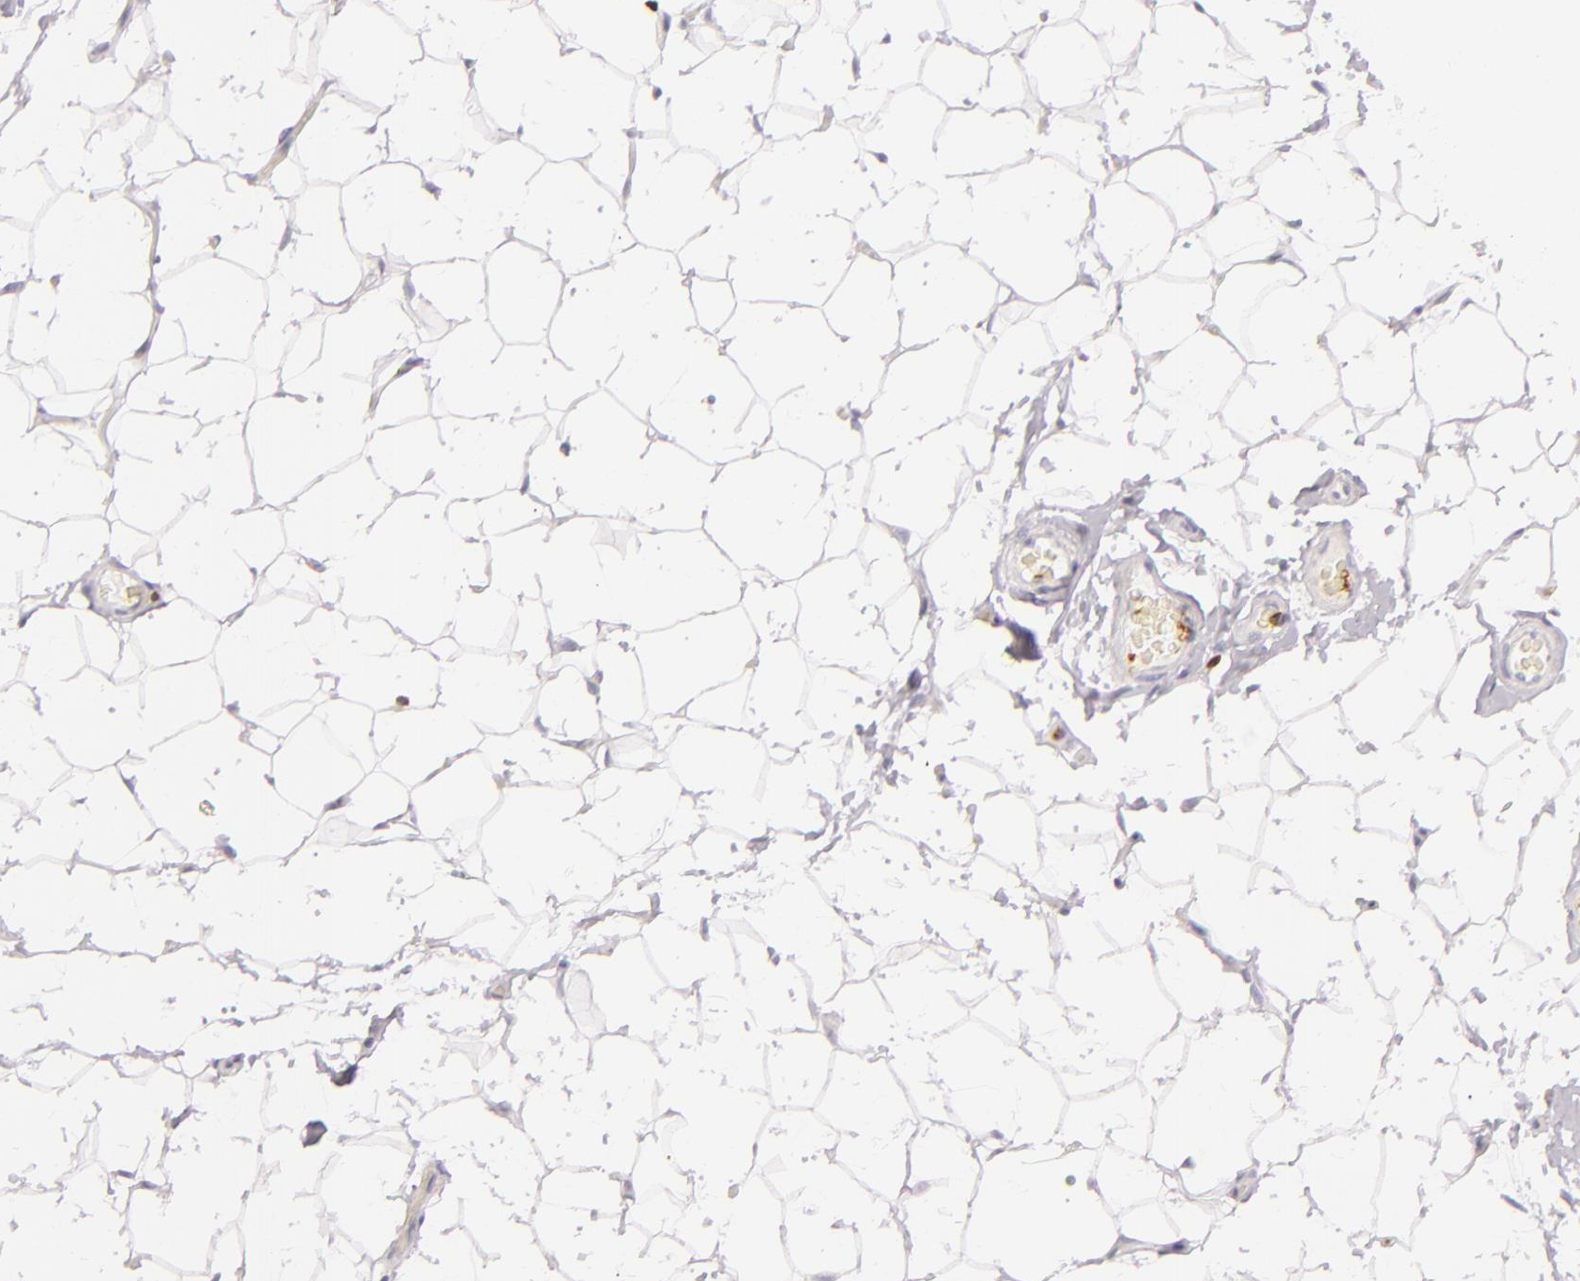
{"staining": {"intensity": "negative", "quantity": "none", "location": "none"}, "tissue": "adipose tissue", "cell_type": "Adipocytes", "image_type": "normal", "snomed": [{"axis": "morphology", "description": "Normal tissue, NOS"}, {"axis": "topography", "description": "Soft tissue"}], "caption": "A micrograph of adipose tissue stained for a protein exhibits no brown staining in adipocytes.", "gene": "LAT", "patient": {"sex": "male", "age": 26}}